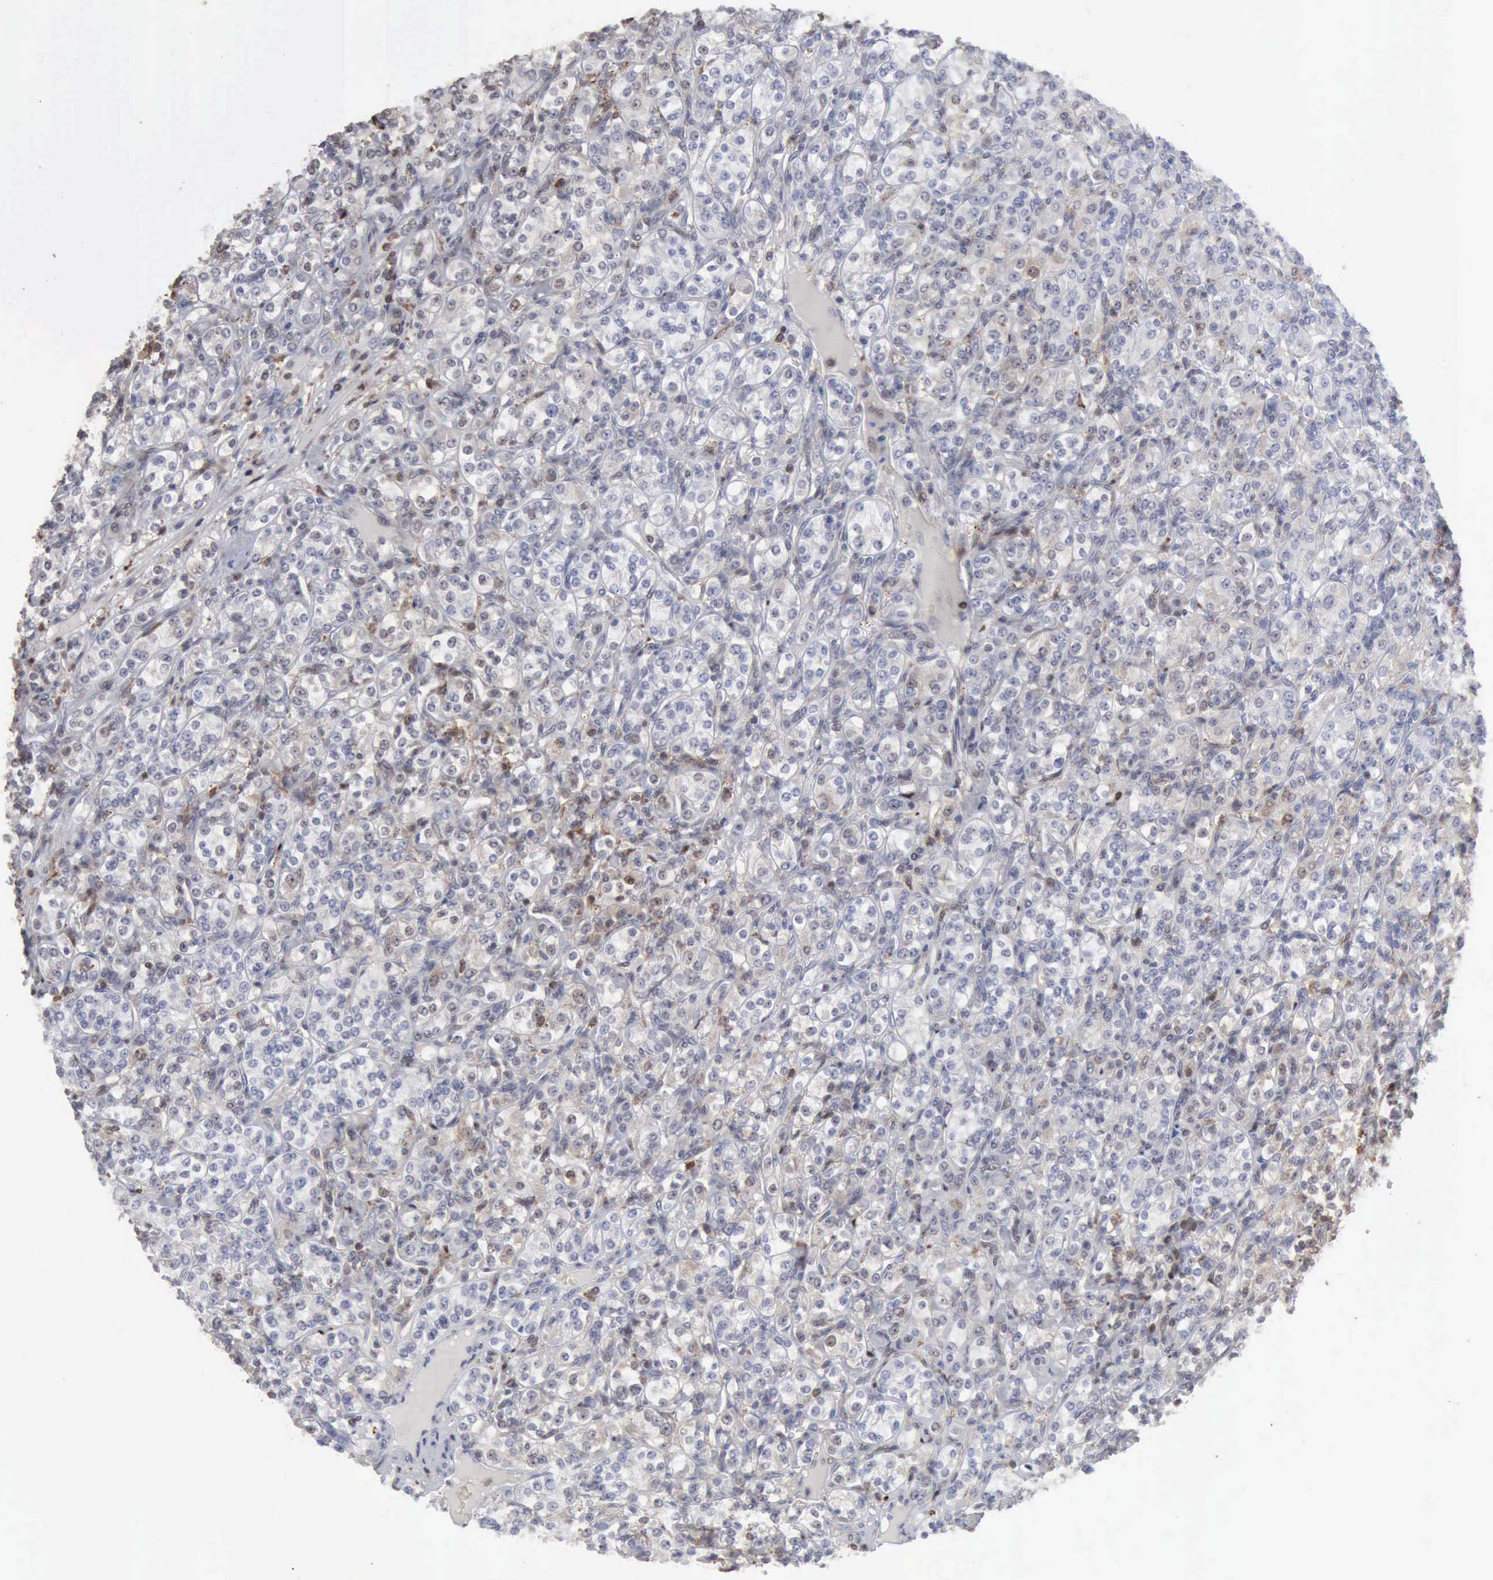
{"staining": {"intensity": "weak", "quantity": "<25%", "location": "cytoplasmic/membranous,nuclear"}, "tissue": "renal cancer", "cell_type": "Tumor cells", "image_type": "cancer", "snomed": [{"axis": "morphology", "description": "Adenocarcinoma, NOS"}, {"axis": "topography", "description": "Kidney"}], "caption": "High power microscopy histopathology image of an IHC image of renal cancer (adenocarcinoma), revealing no significant positivity in tumor cells. (Brightfield microscopy of DAB immunohistochemistry at high magnification).", "gene": "STAT1", "patient": {"sex": "male", "age": 77}}